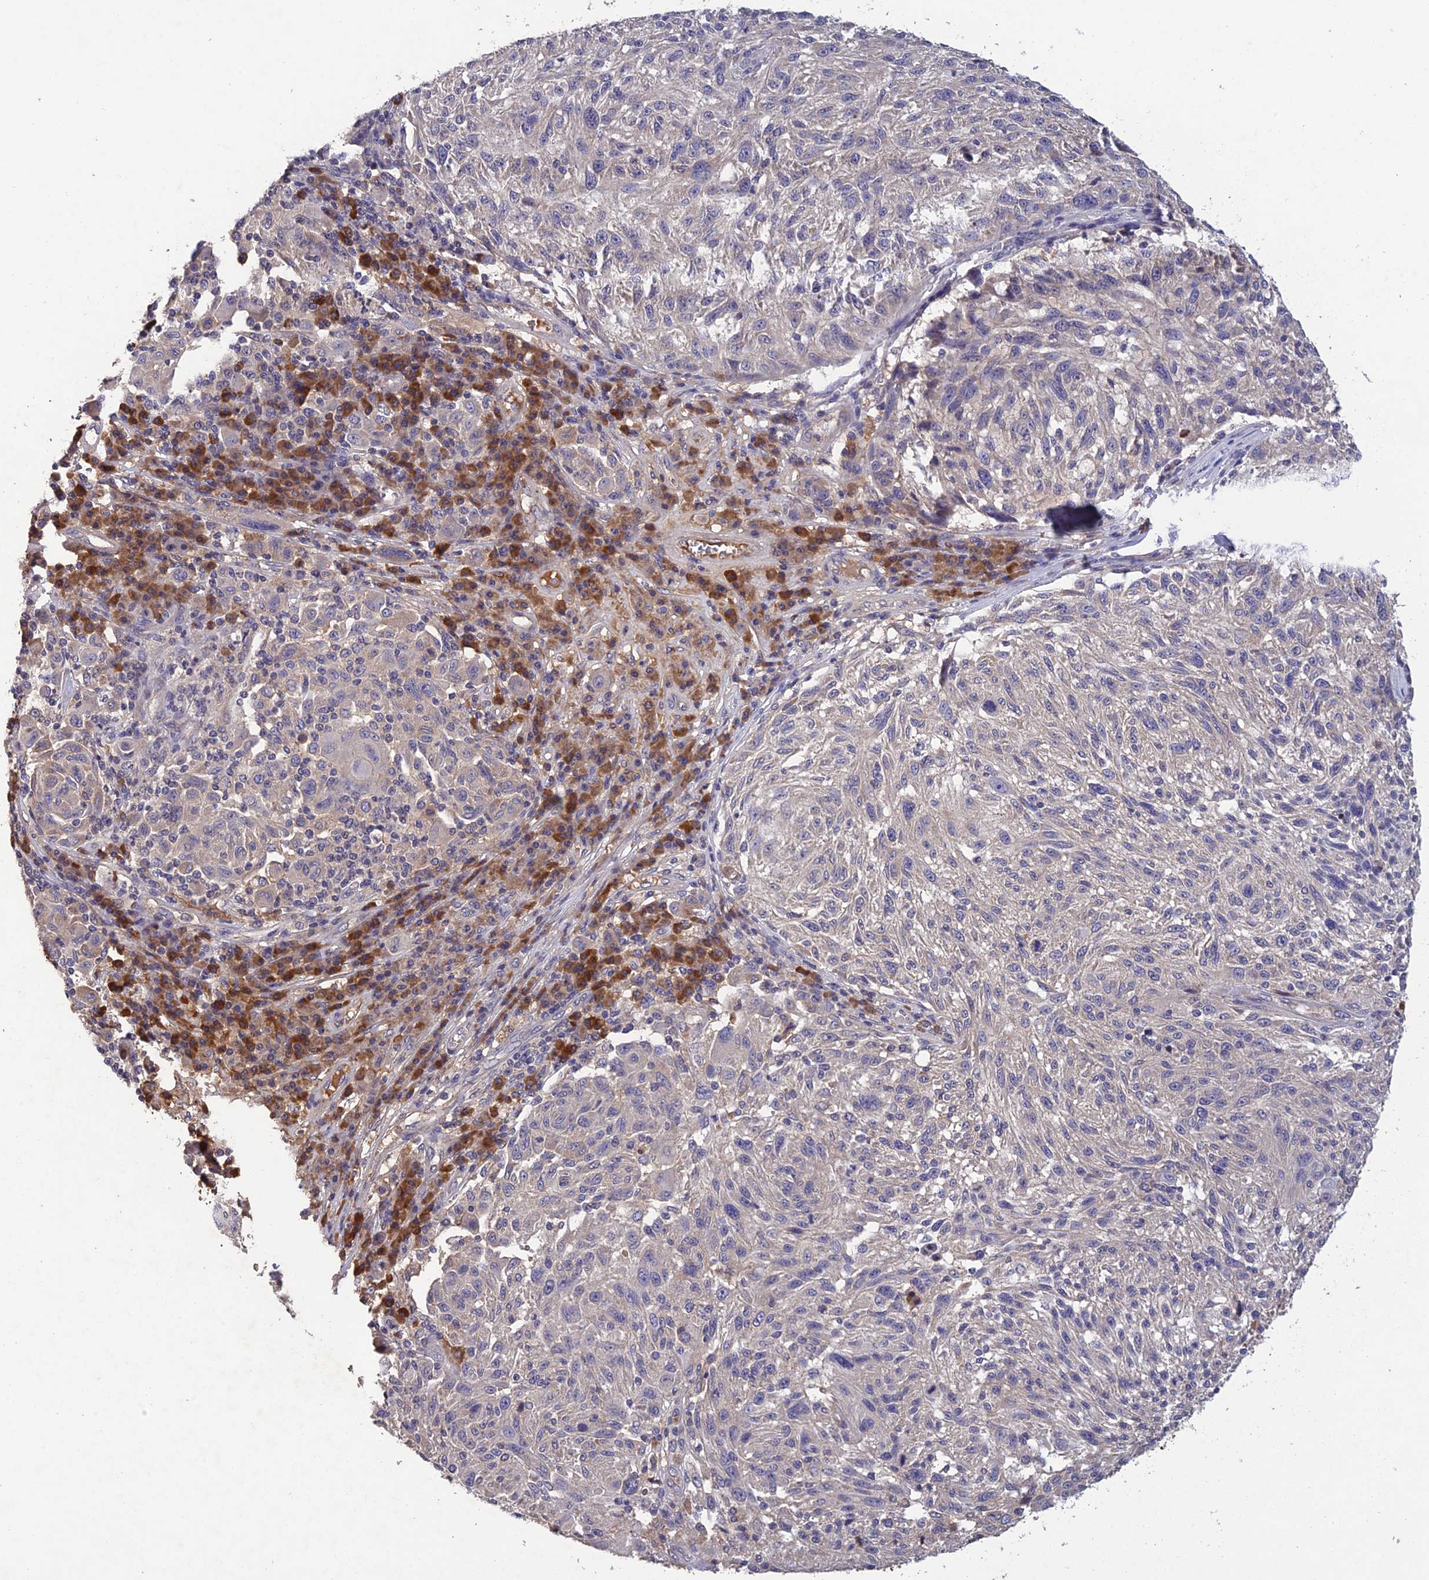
{"staining": {"intensity": "negative", "quantity": "none", "location": "none"}, "tissue": "melanoma", "cell_type": "Tumor cells", "image_type": "cancer", "snomed": [{"axis": "morphology", "description": "Malignant melanoma, NOS"}, {"axis": "topography", "description": "Skin"}], "caption": "A high-resolution histopathology image shows immunohistochemistry staining of melanoma, which exhibits no significant positivity in tumor cells.", "gene": "SLC39A13", "patient": {"sex": "male", "age": 53}}